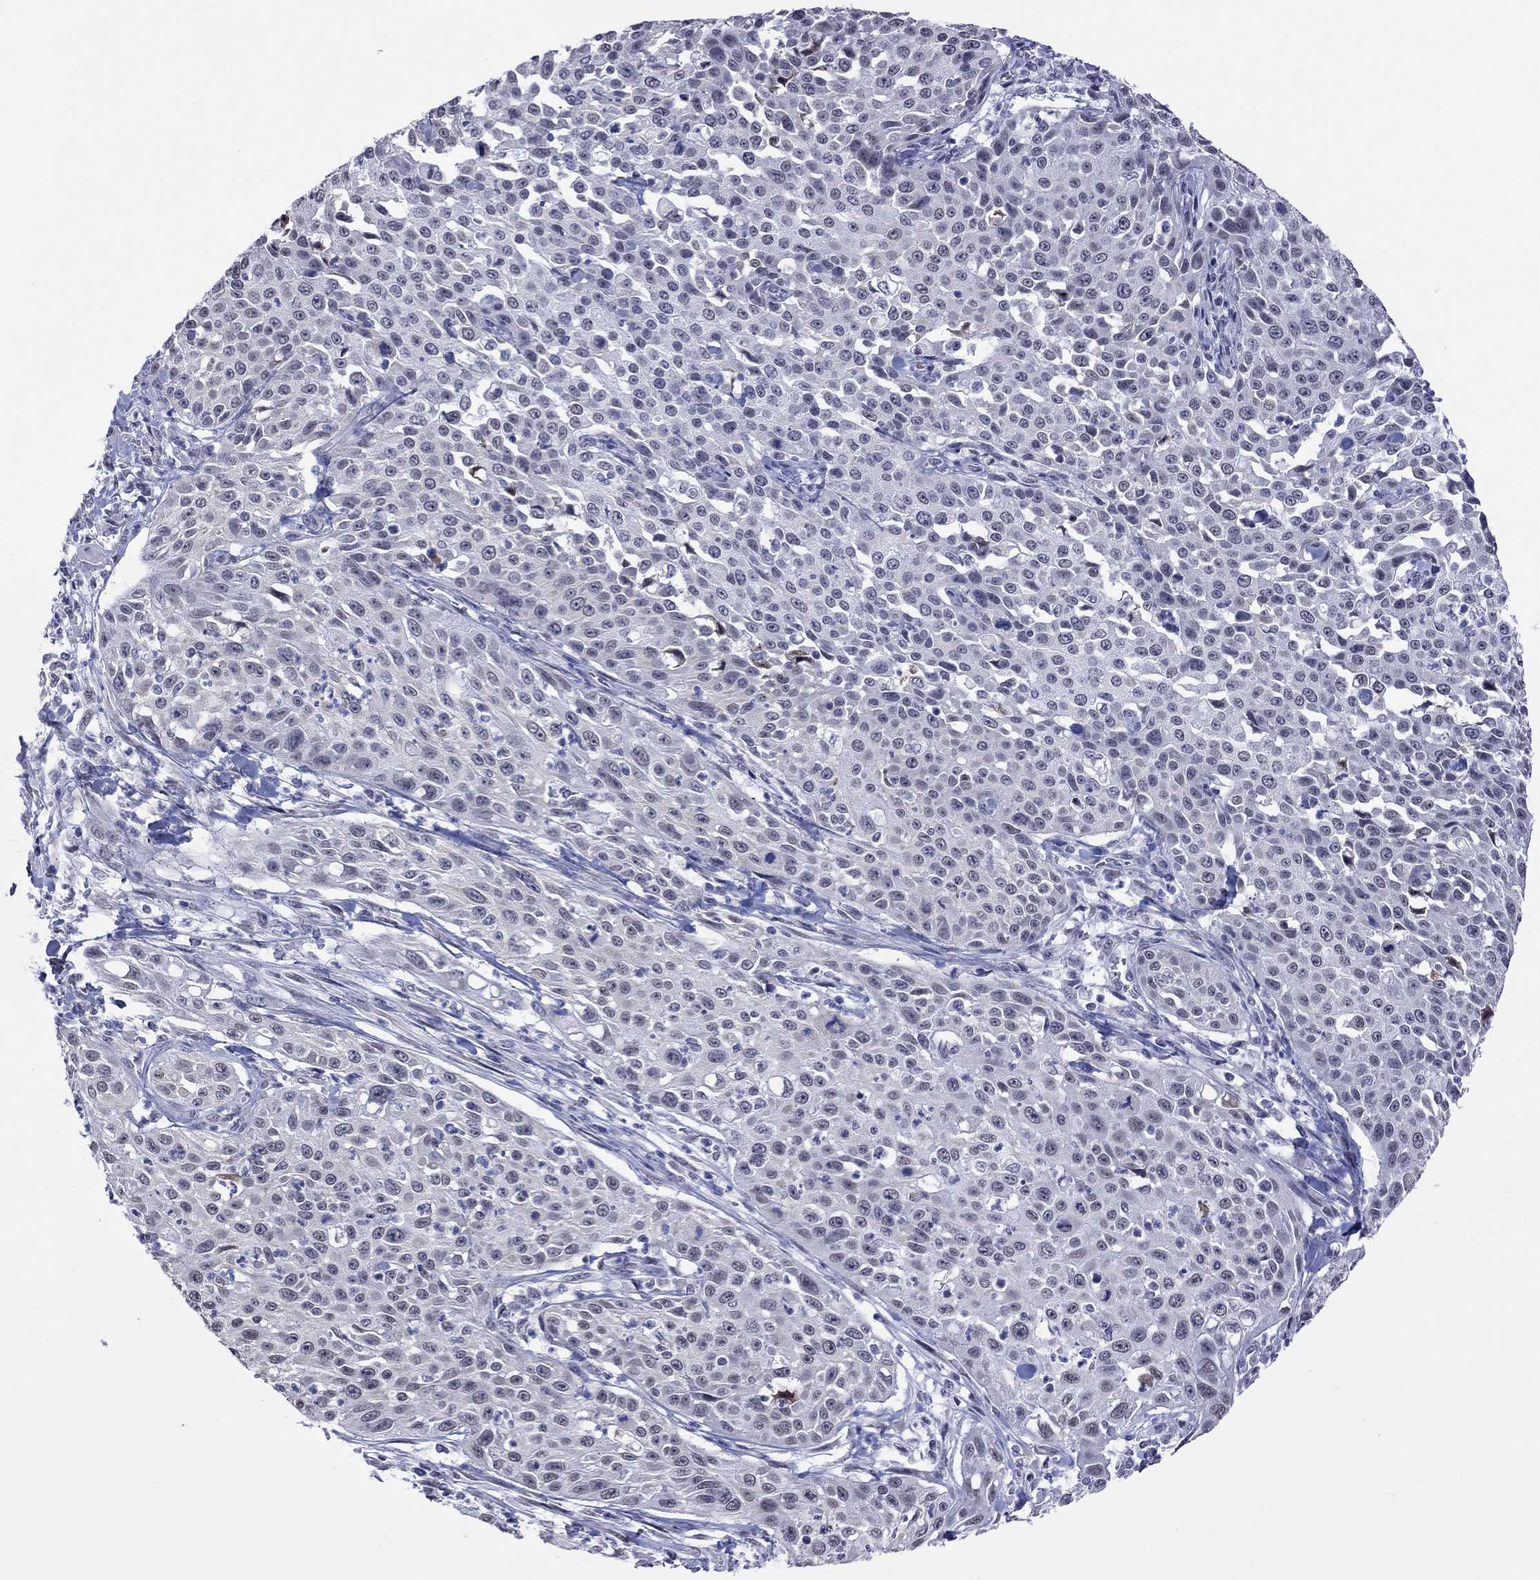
{"staining": {"intensity": "negative", "quantity": "none", "location": "none"}, "tissue": "cervical cancer", "cell_type": "Tumor cells", "image_type": "cancer", "snomed": [{"axis": "morphology", "description": "Squamous cell carcinoma, NOS"}, {"axis": "topography", "description": "Cervix"}], "caption": "A histopathology image of human cervical cancer (squamous cell carcinoma) is negative for staining in tumor cells. Nuclei are stained in blue.", "gene": "PPP1R3A", "patient": {"sex": "female", "age": 26}}